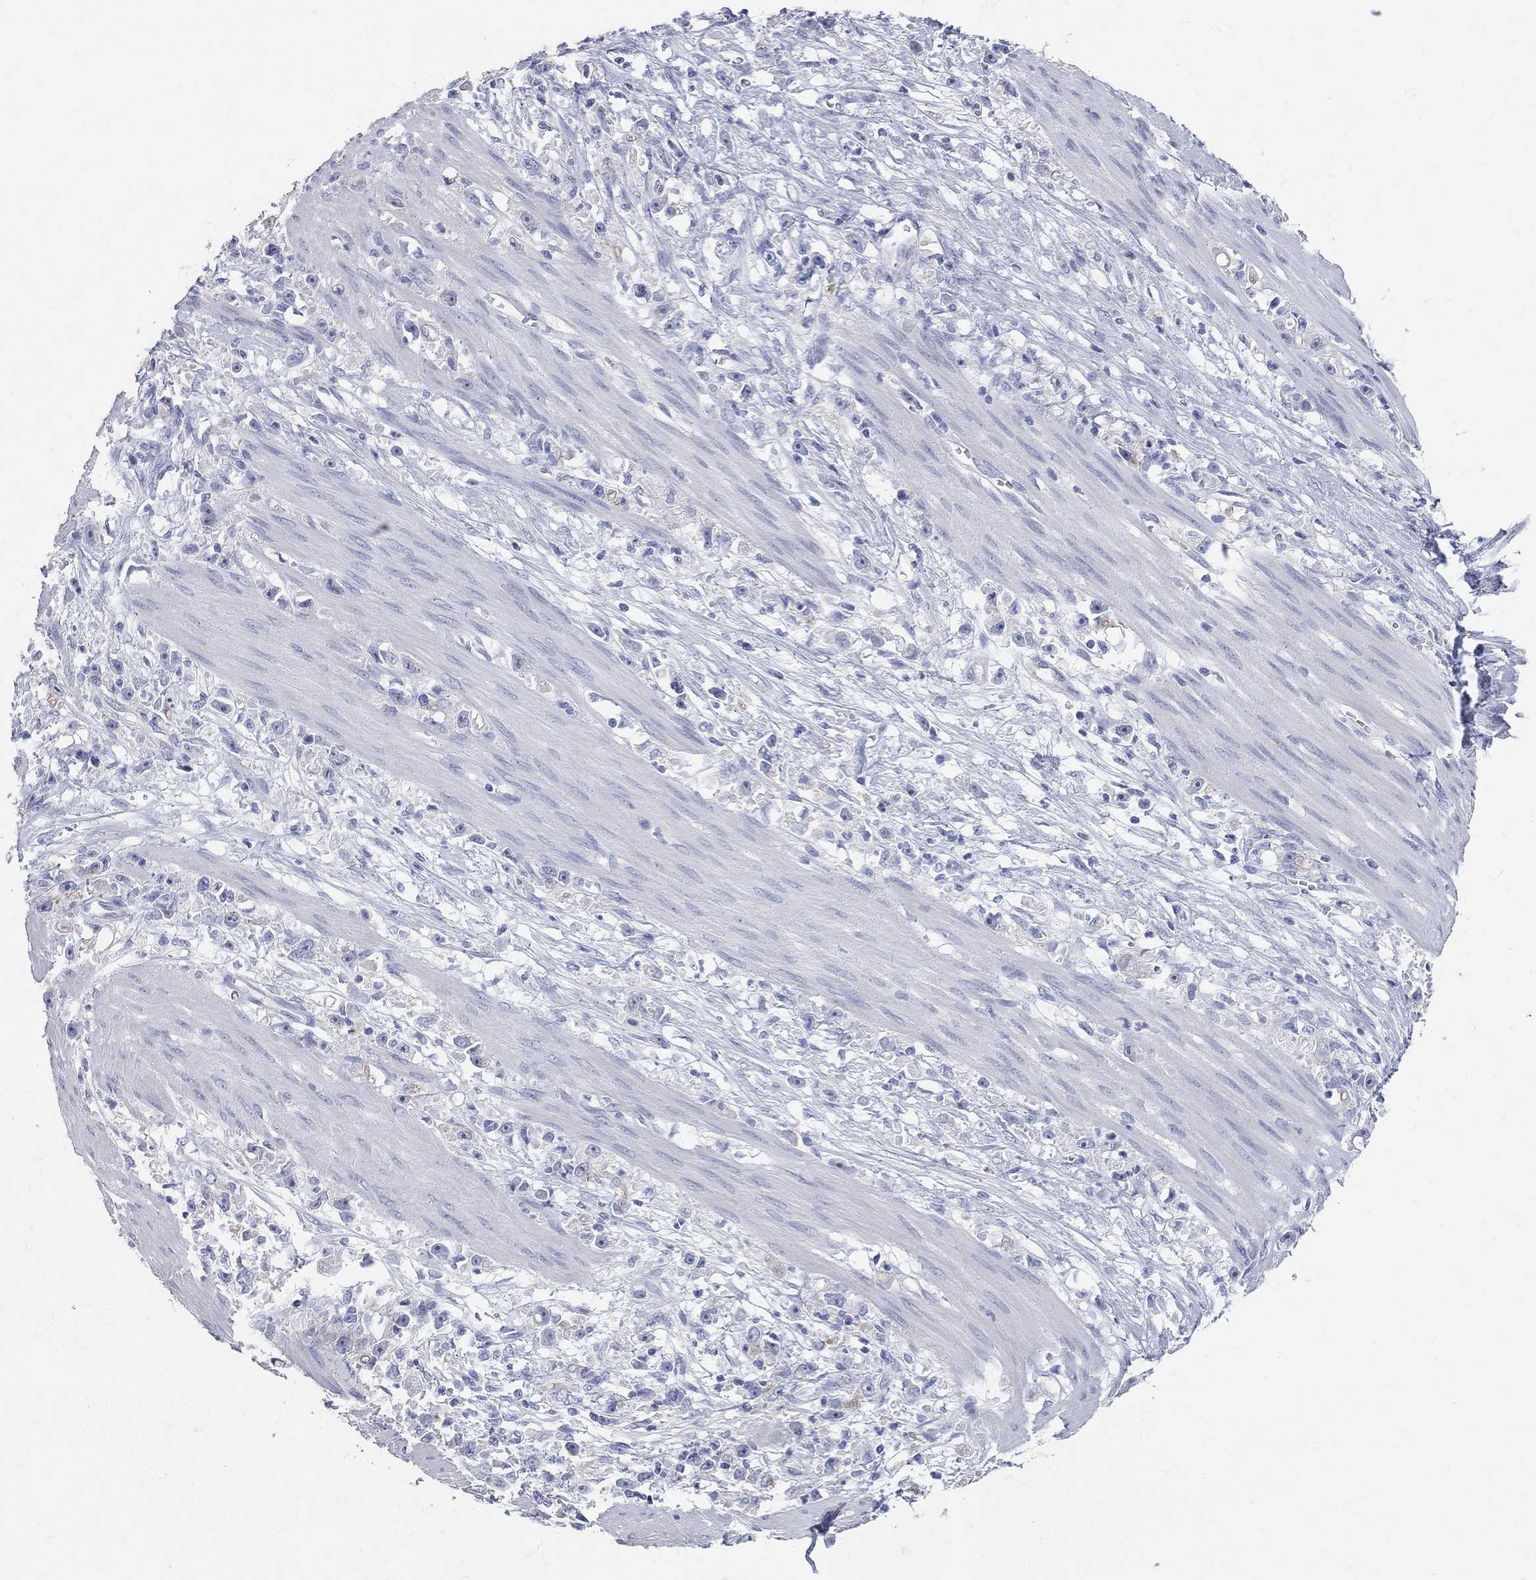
{"staining": {"intensity": "negative", "quantity": "none", "location": "none"}, "tissue": "stomach cancer", "cell_type": "Tumor cells", "image_type": "cancer", "snomed": [{"axis": "morphology", "description": "Adenocarcinoma, NOS"}, {"axis": "topography", "description": "Stomach"}], "caption": "Photomicrograph shows no protein staining in tumor cells of stomach cancer (adenocarcinoma) tissue. (DAB (3,3'-diaminobenzidine) immunohistochemistry with hematoxylin counter stain).", "gene": "AOX1", "patient": {"sex": "female", "age": 59}}